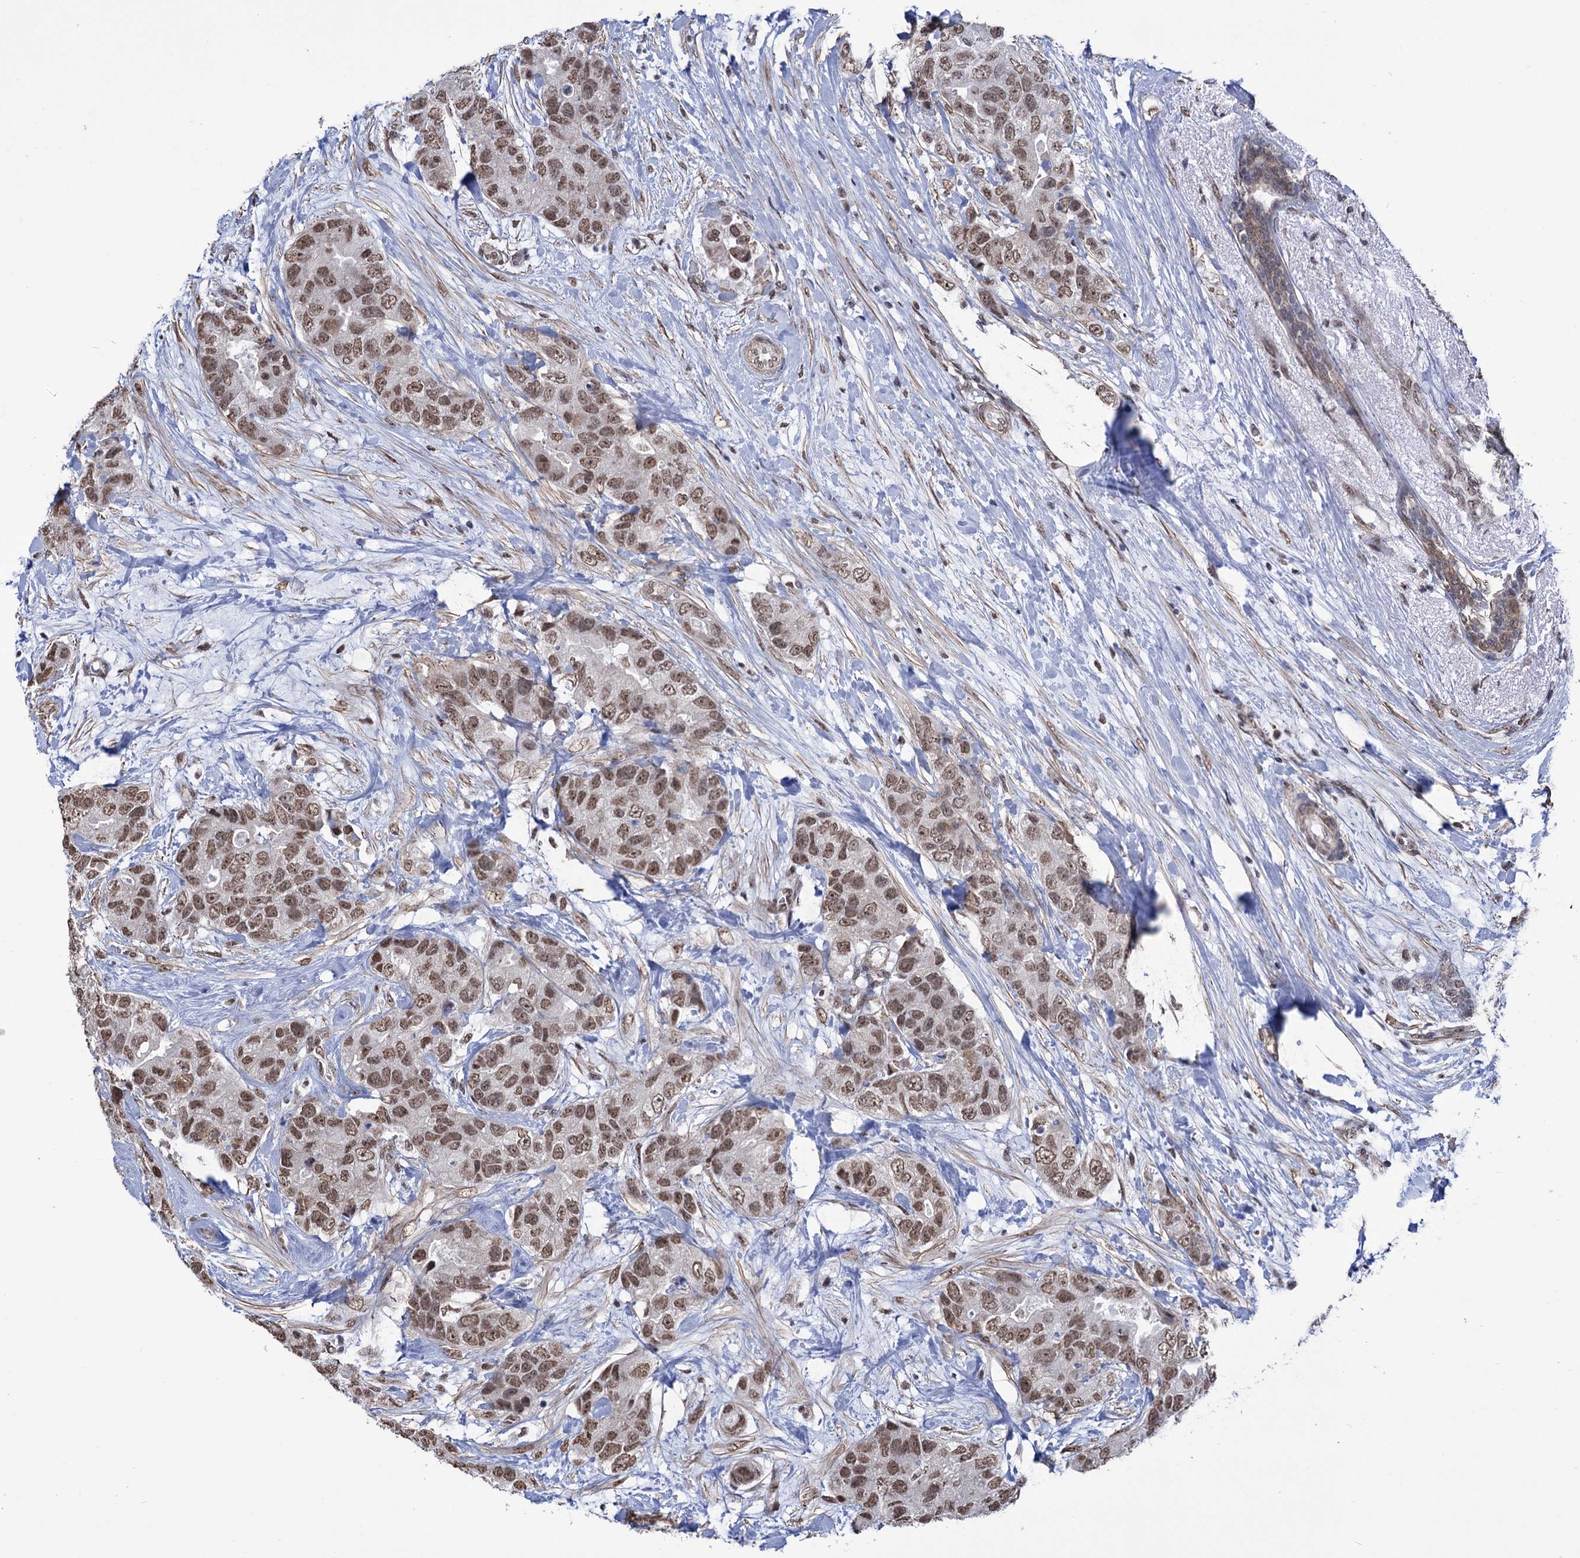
{"staining": {"intensity": "moderate", "quantity": ">75%", "location": "nuclear"}, "tissue": "breast cancer", "cell_type": "Tumor cells", "image_type": "cancer", "snomed": [{"axis": "morphology", "description": "Duct carcinoma"}, {"axis": "topography", "description": "Breast"}], "caption": "Breast cancer (intraductal carcinoma) stained with DAB (3,3'-diaminobenzidine) immunohistochemistry shows medium levels of moderate nuclear expression in about >75% of tumor cells. The staining is performed using DAB (3,3'-diaminobenzidine) brown chromogen to label protein expression. The nuclei are counter-stained blue using hematoxylin.", "gene": "ABHD10", "patient": {"sex": "female", "age": 62}}